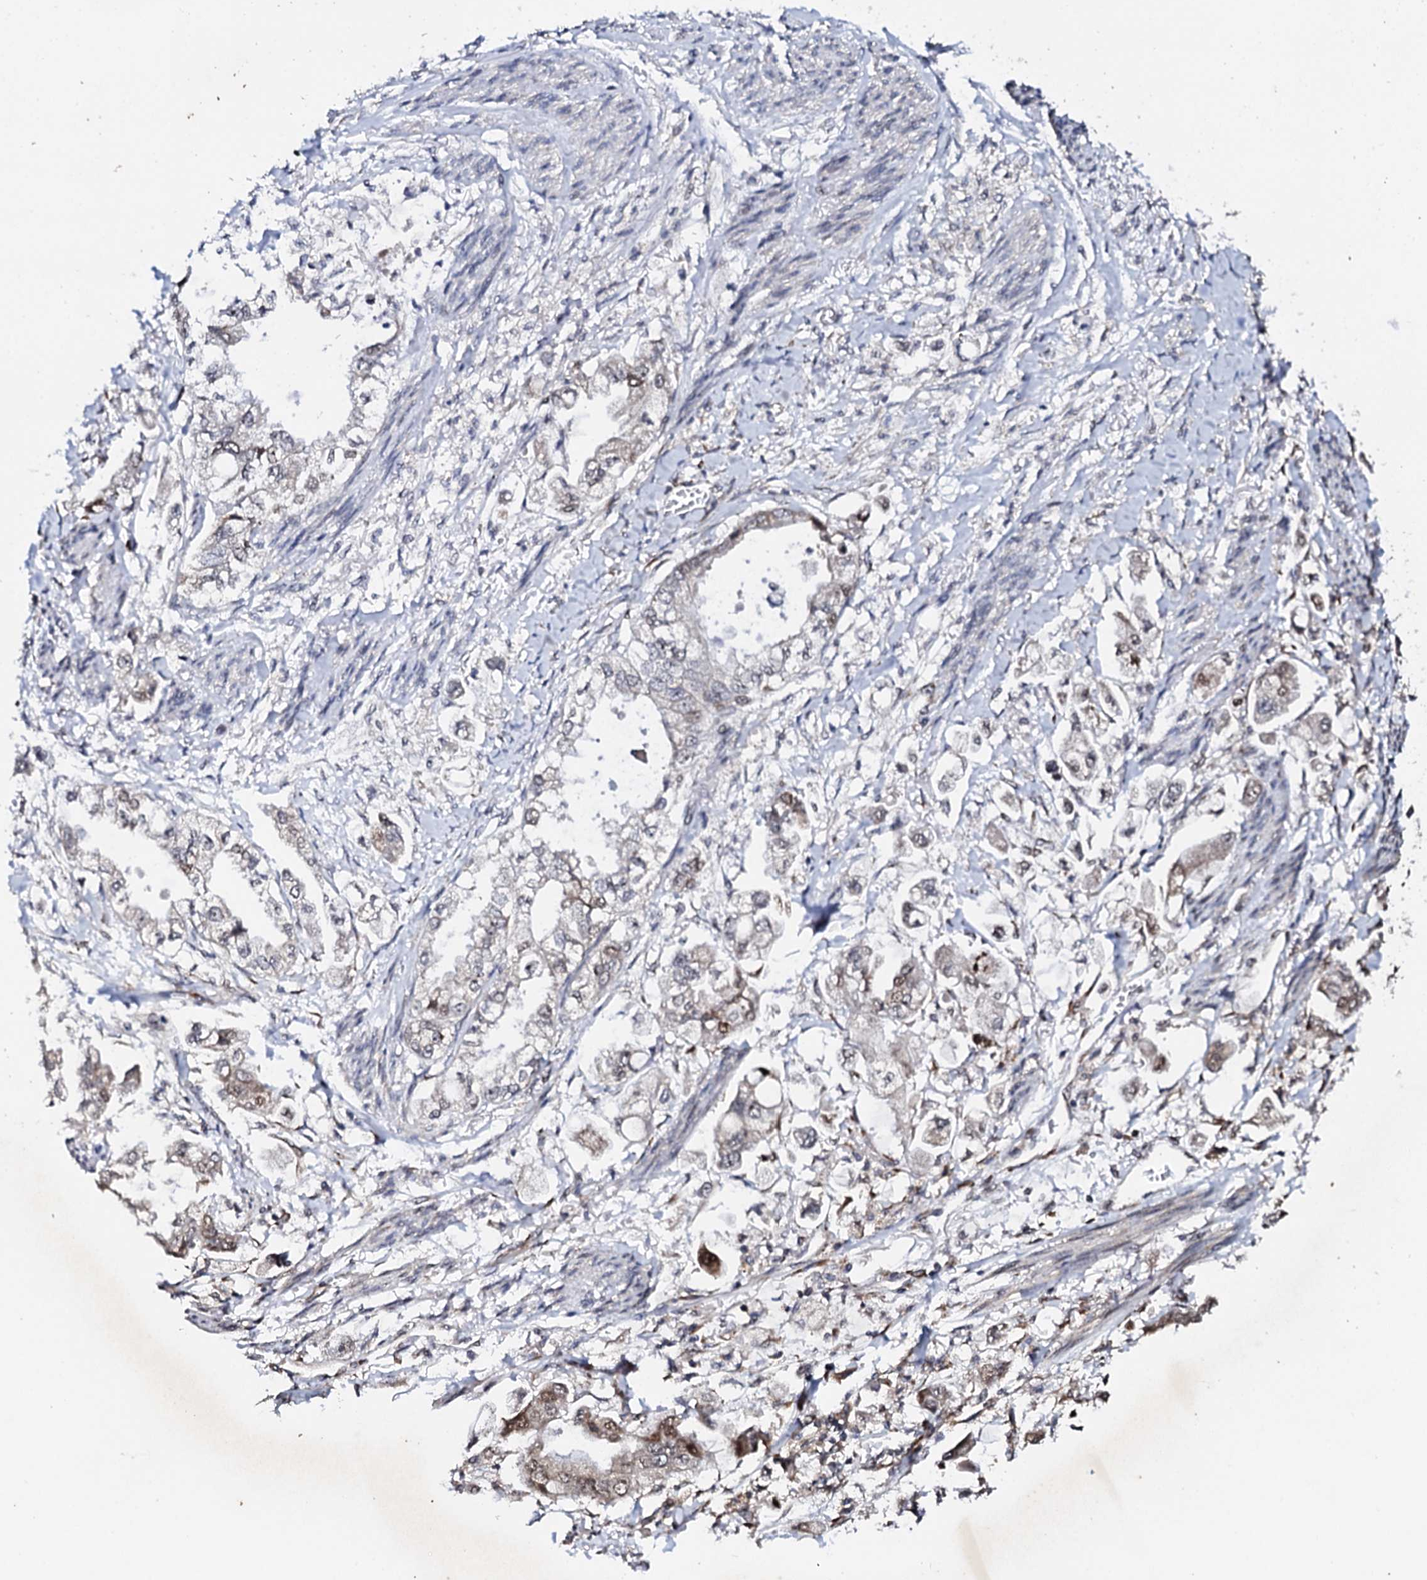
{"staining": {"intensity": "weak", "quantity": "<25%", "location": "nuclear"}, "tissue": "stomach cancer", "cell_type": "Tumor cells", "image_type": "cancer", "snomed": [{"axis": "morphology", "description": "Adenocarcinoma, NOS"}, {"axis": "topography", "description": "Stomach"}], "caption": "Immunohistochemical staining of human stomach cancer (adenocarcinoma) exhibits no significant positivity in tumor cells.", "gene": "FAM111A", "patient": {"sex": "male", "age": 62}}